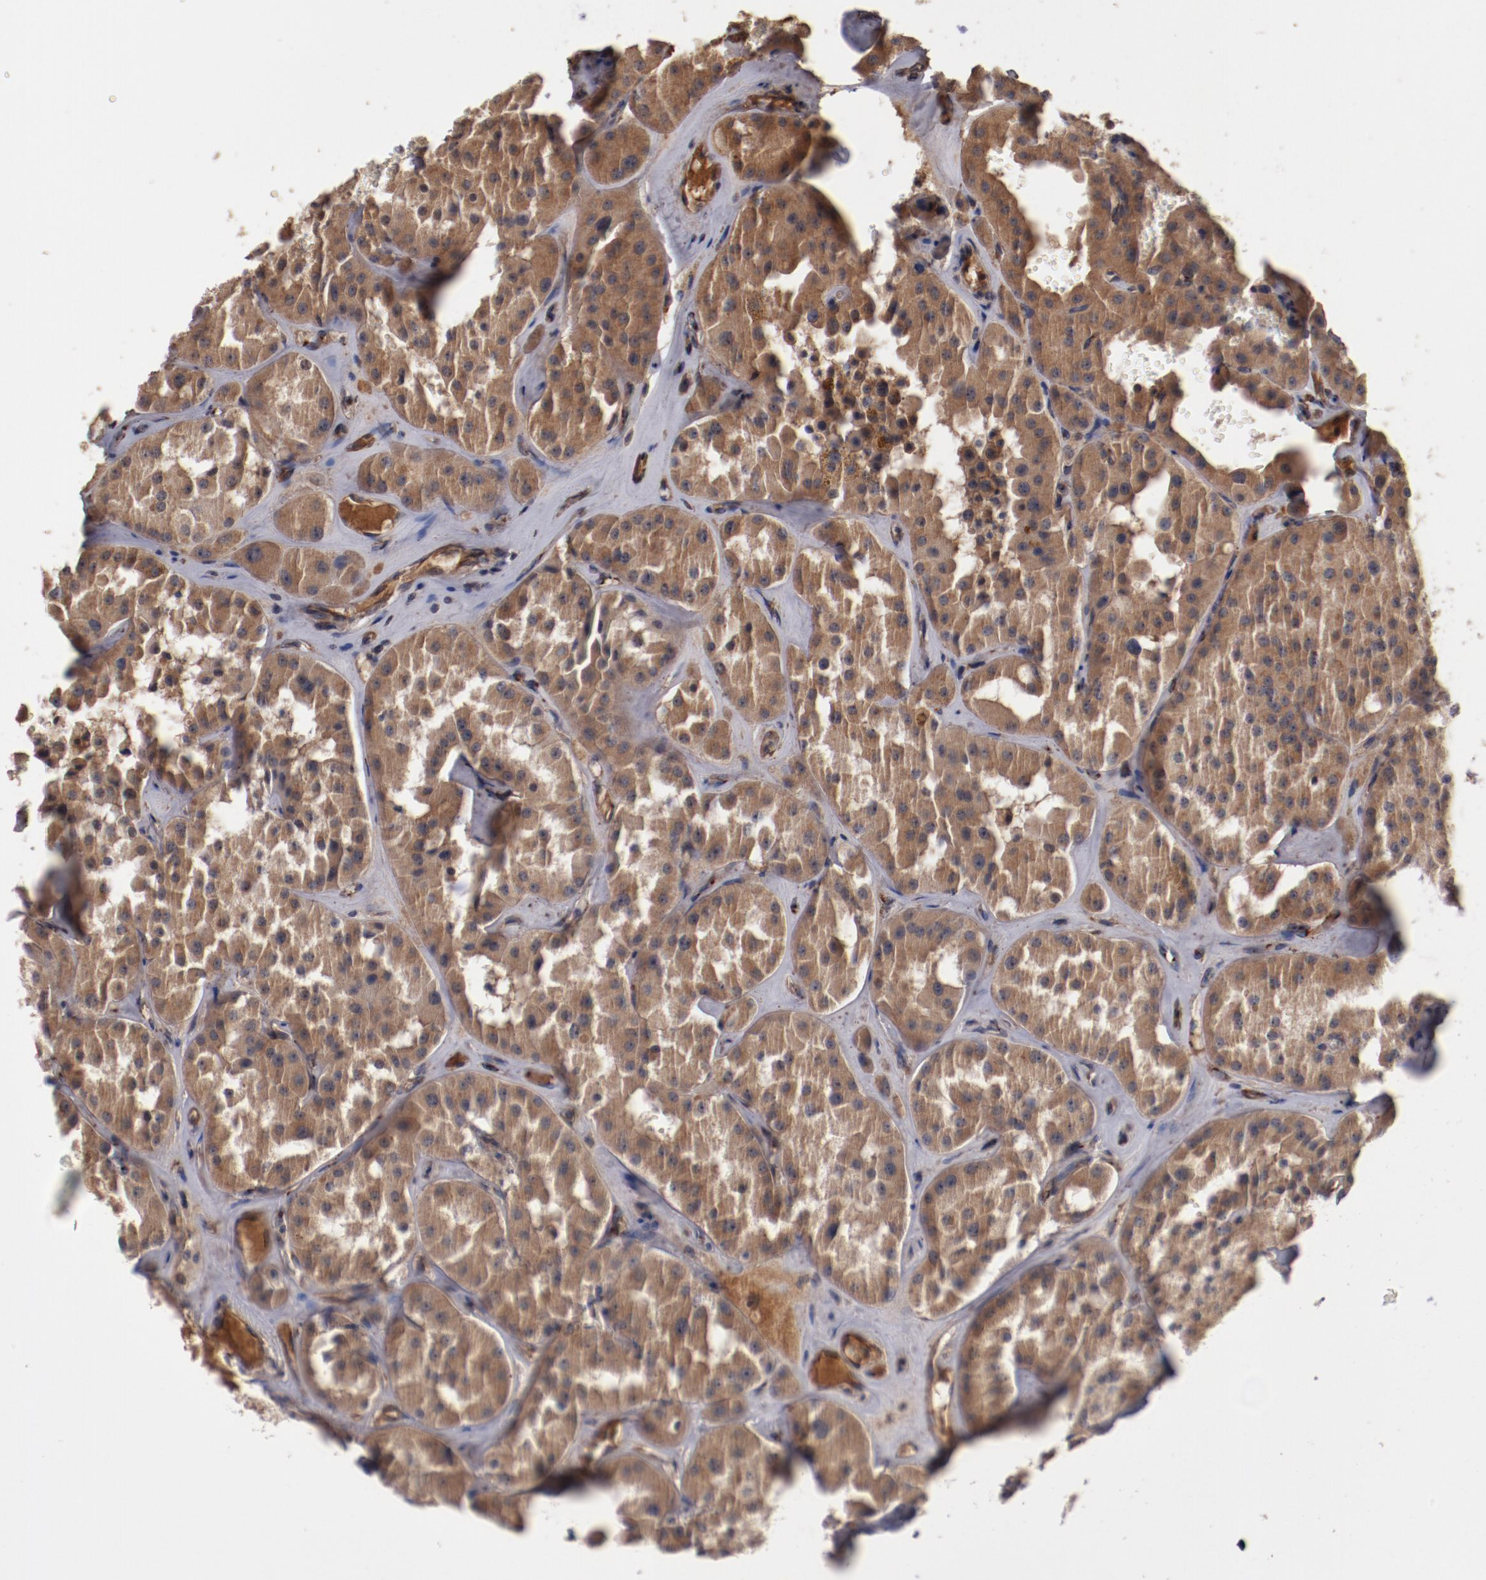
{"staining": {"intensity": "strong", "quantity": ">75%", "location": "cytoplasmic/membranous"}, "tissue": "renal cancer", "cell_type": "Tumor cells", "image_type": "cancer", "snomed": [{"axis": "morphology", "description": "Adenocarcinoma, uncertain malignant potential"}, {"axis": "topography", "description": "Kidney"}], "caption": "Protein expression analysis of human adenocarcinoma,  uncertain malignant potential (renal) reveals strong cytoplasmic/membranous staining in about >75% of tumor cells.", "gene": "DIPK2B", "patient": {"sex": "male", "age": 63}}